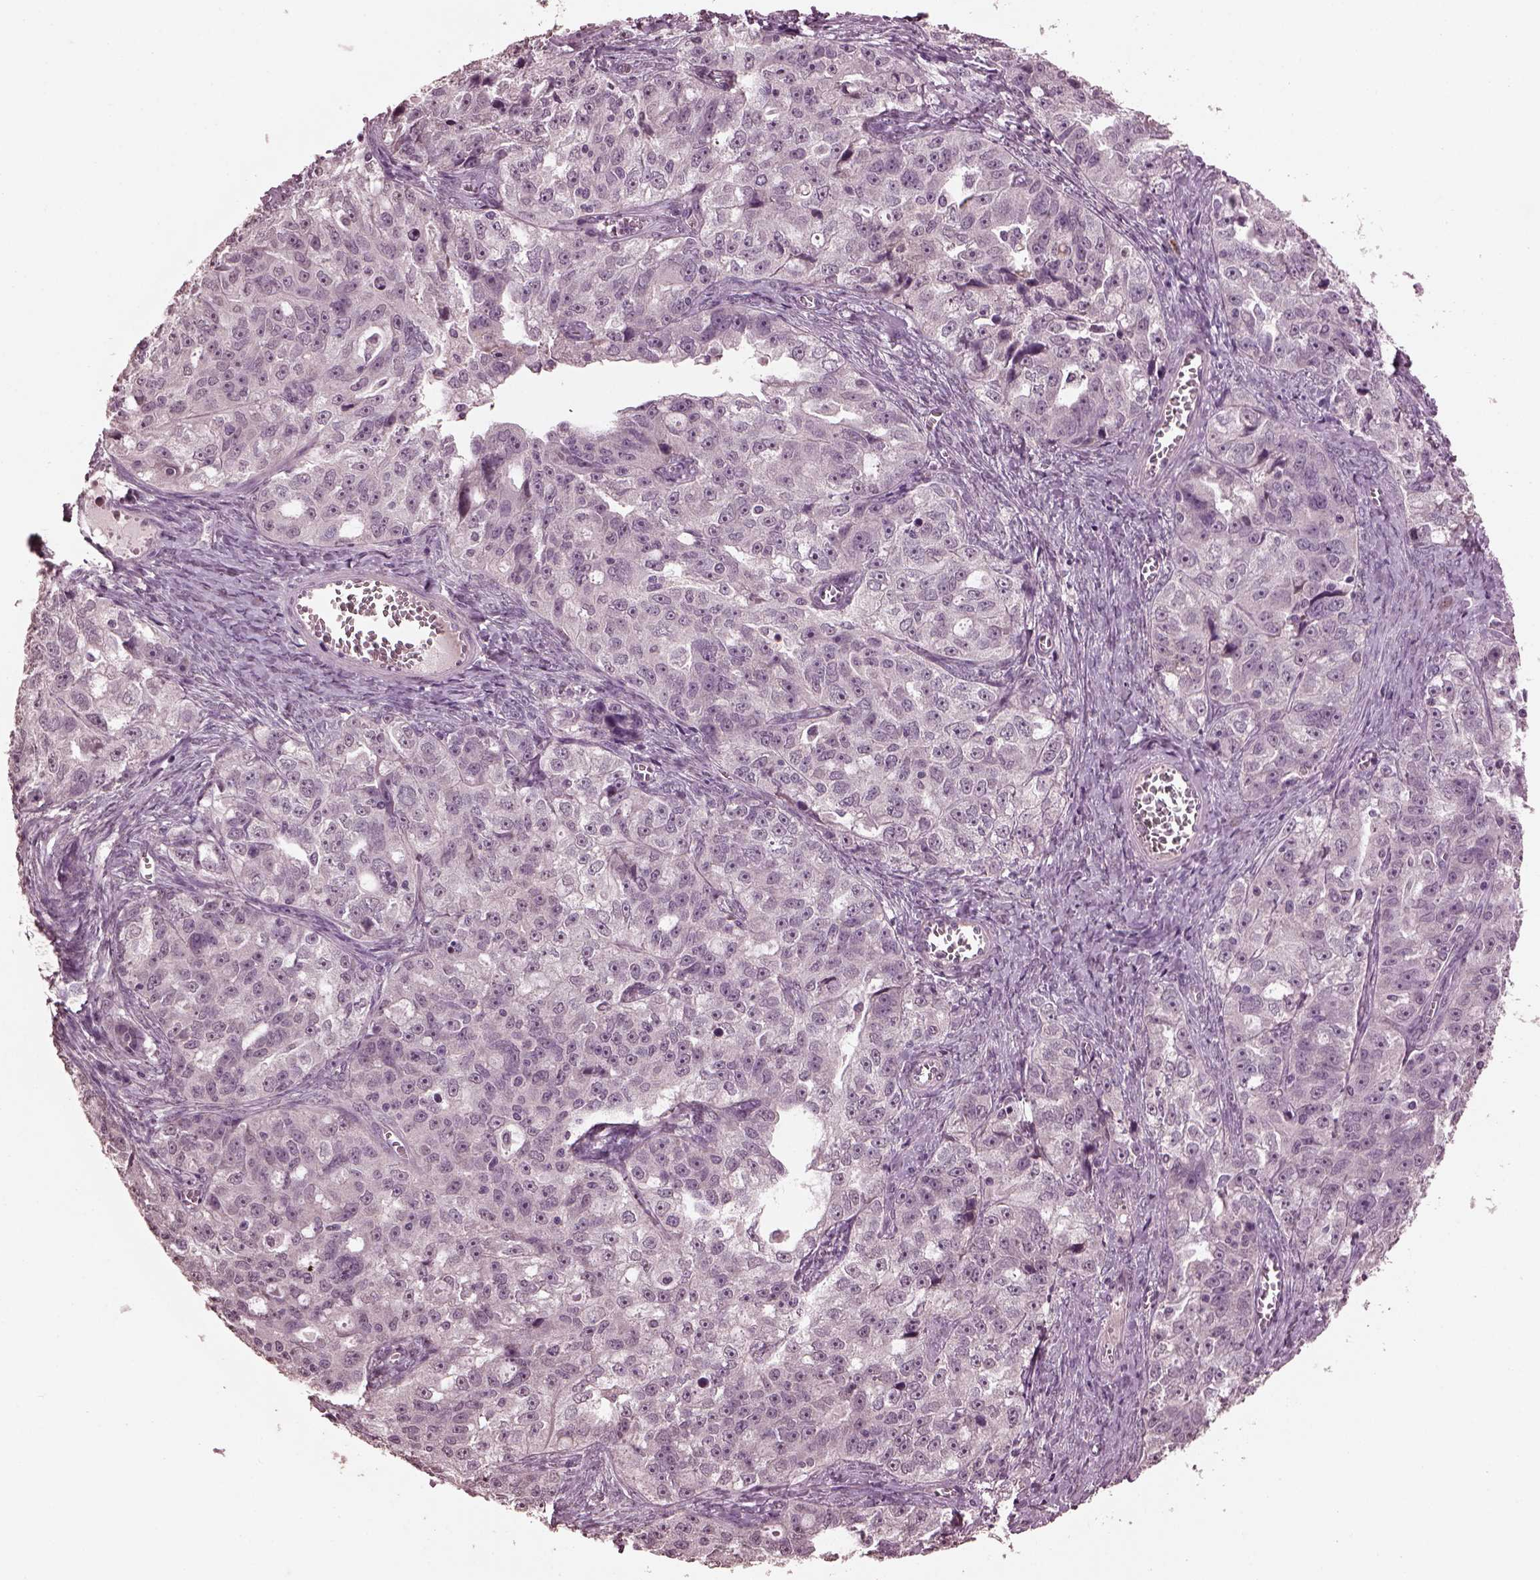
{"staining": {"intensity": "negative", "quantity": "none", "location": "none"}, "tissue": "ovarian cancer", "cell_type": "Tumor cells", "image_type": "cancer", "snomed": [{"axis": "morphology", "description": "Cystadenocarcinoma, serous, NOS"}, {"axis": "topography", "description": "Ovary"}], "caption": "This is a photomicrograph of IHC staining of ovarian cancer, which shows no staining in tumor cells. (Brightfield microscopy of DAB (3,3'-diaminobenzidine) immunohistochemistry (IHC) at high magnification).", "gene": "IL18RAP", "patient": {"sex": "female", "age": 51}}